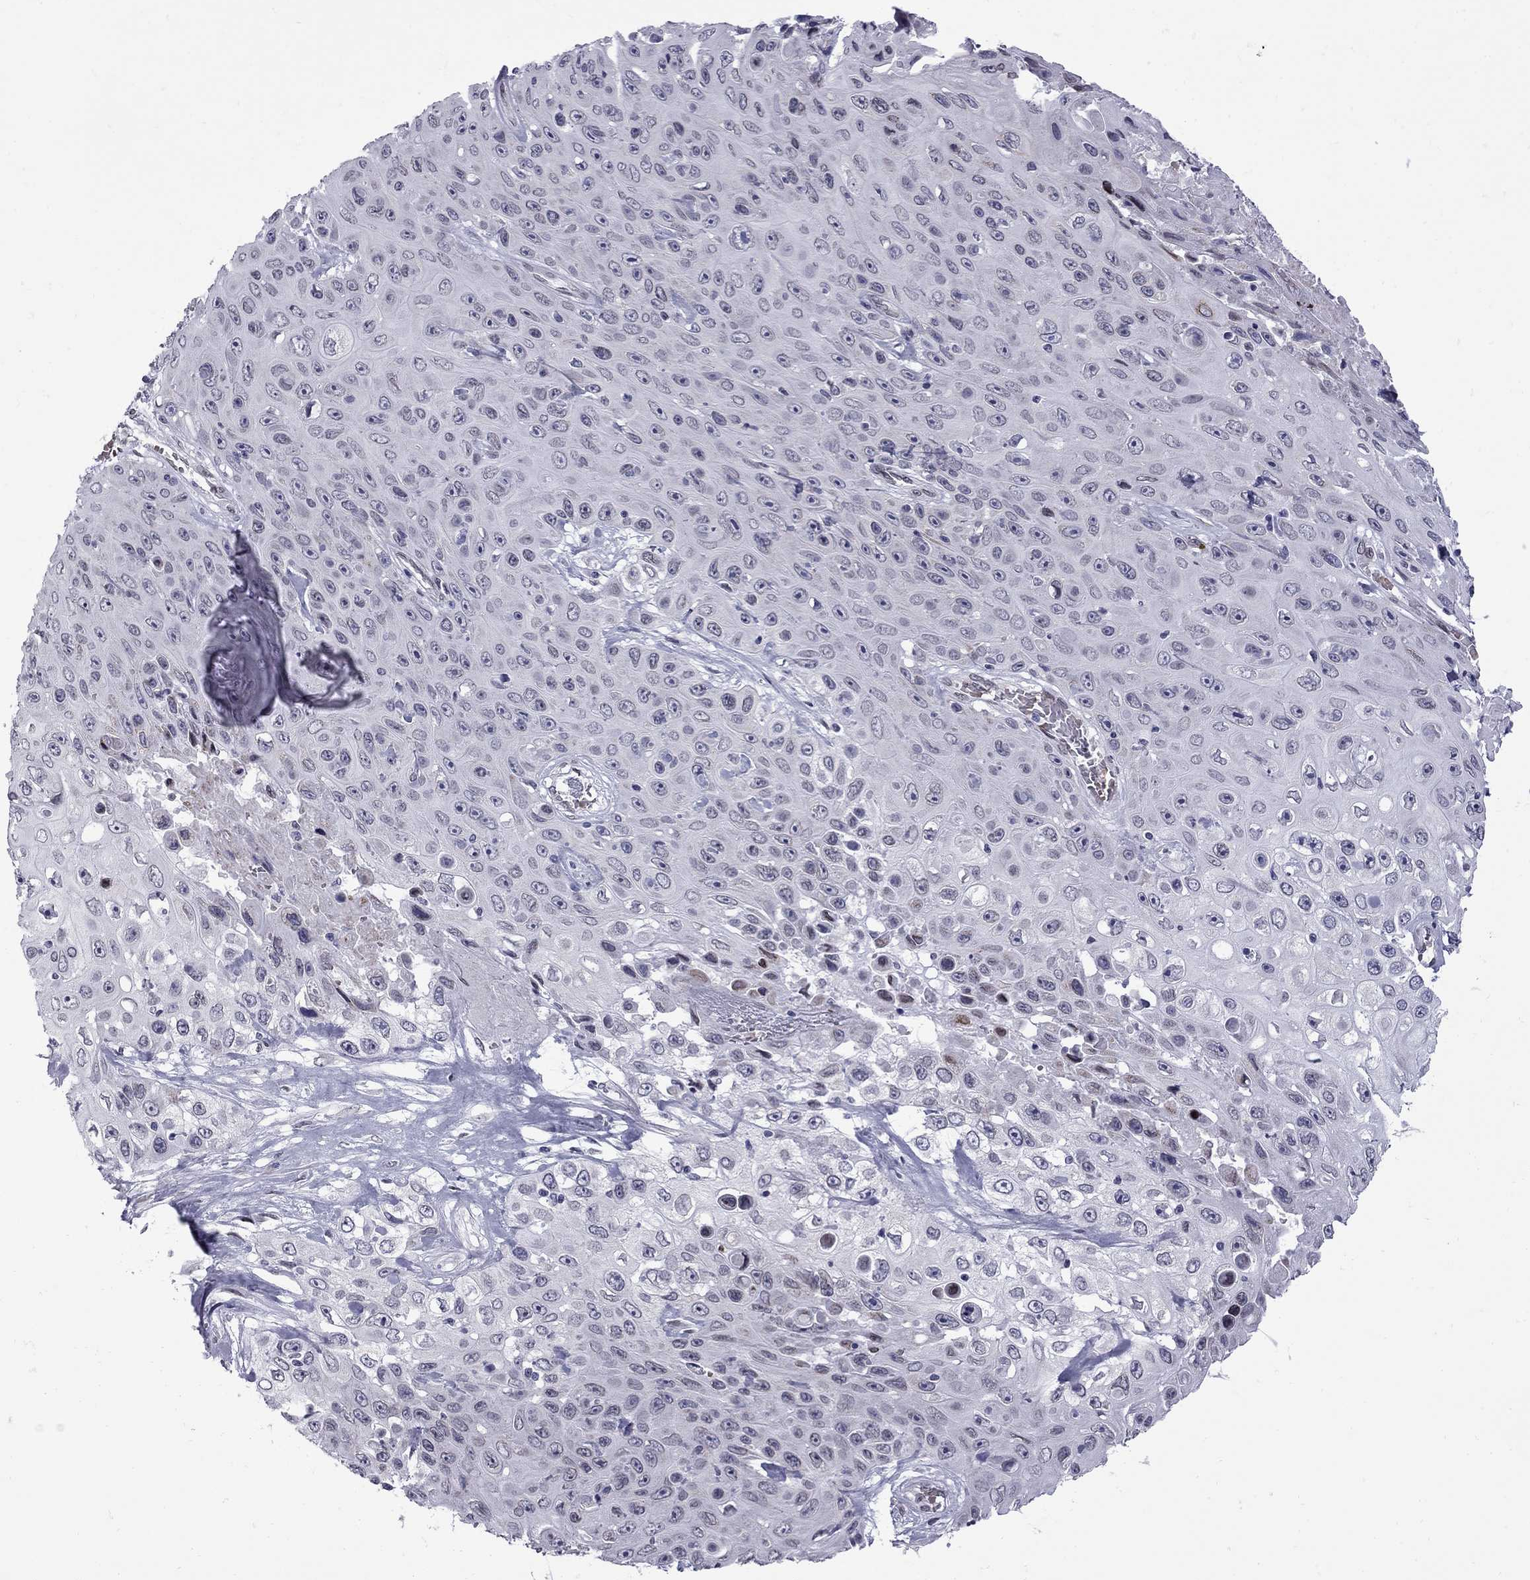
{"staining": {"intensity": "negative", "quantity": "none", "location": "none"}, "tissue": "skin cancer", "cell_type": "Tumor cells", "image_type": "cancer", "snomed": [{"axis": "morphology", "description": "Squamous cell carcinoma, NOS"}, {"axis": "topography", "description": "Skin"}], "caption": "This is a micrograph of immunohistochemistry (IHC) staining of squamous cell carcinoma (skin), which shows no staining in tumor cells. (DAB (3,3'-diaminobenzidine) immunohistochemistry (IHC) visualized using brightfield microscopy, high magnification).", "gene": "CLTCL1", "patient": {"sex": "male", "age": 82}}